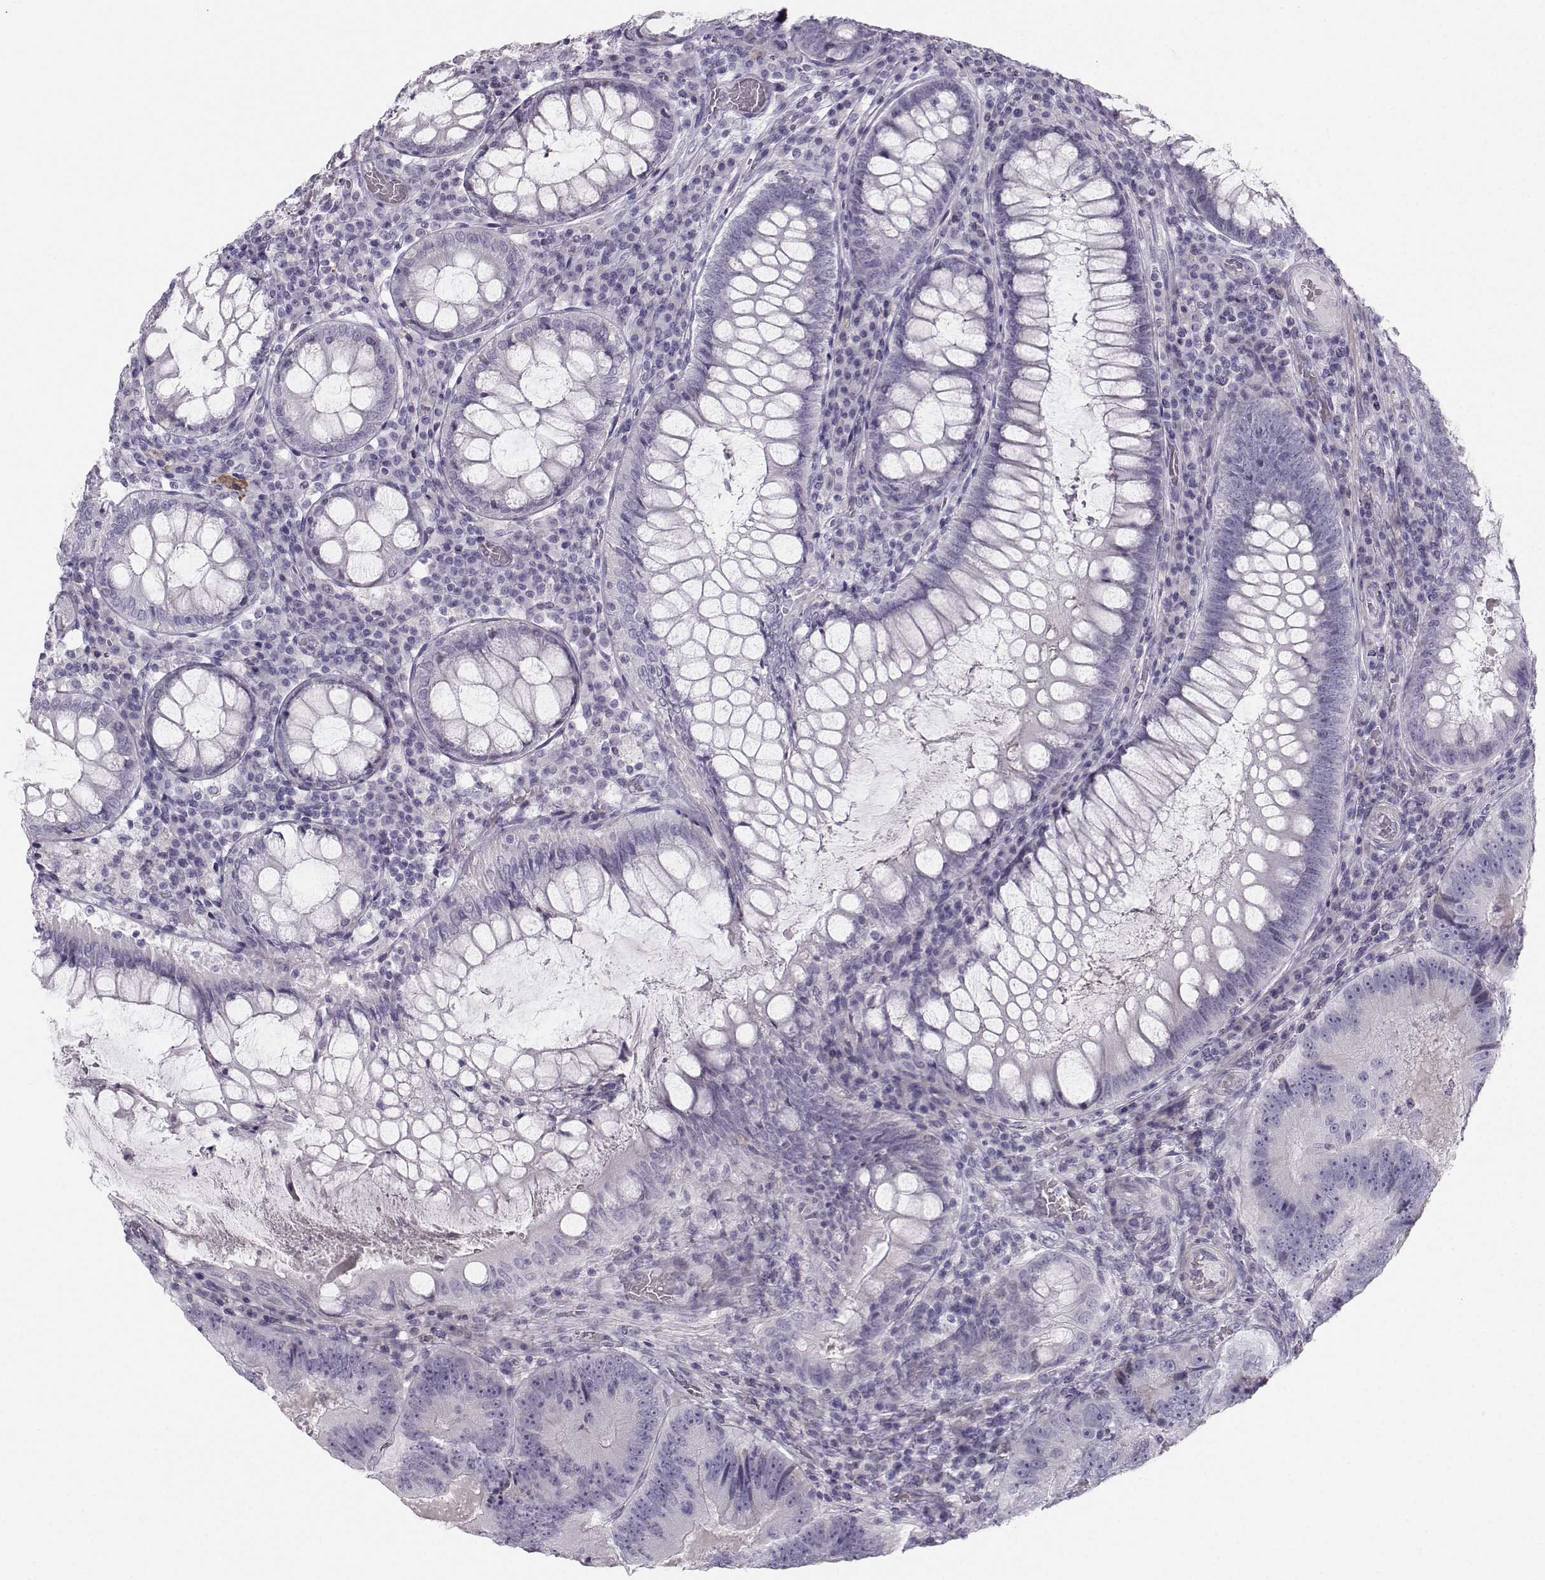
{"staining": {"intensity": "negative", "quantity": "none", "location": "none"}, "tissue": "colorectal cancer", "cell_type": "Tumor cells", "image_type": "cancer", "snomed": [{"axis": "morphology", "description": "Adenocarcinoma, NOS"}, {"axis": "topography", "description": "Colon"}], "caption": "High magnification brightfield microscopy of adenocarcinoma (colorectal) stained with DAB (3,3'-diaminobenzidine) (brown) and counterstained with hematoxylin (blue): tumor cells show no significant expression.", "gene": "CASR", "patient": {"sex": "female", "age": 86}}